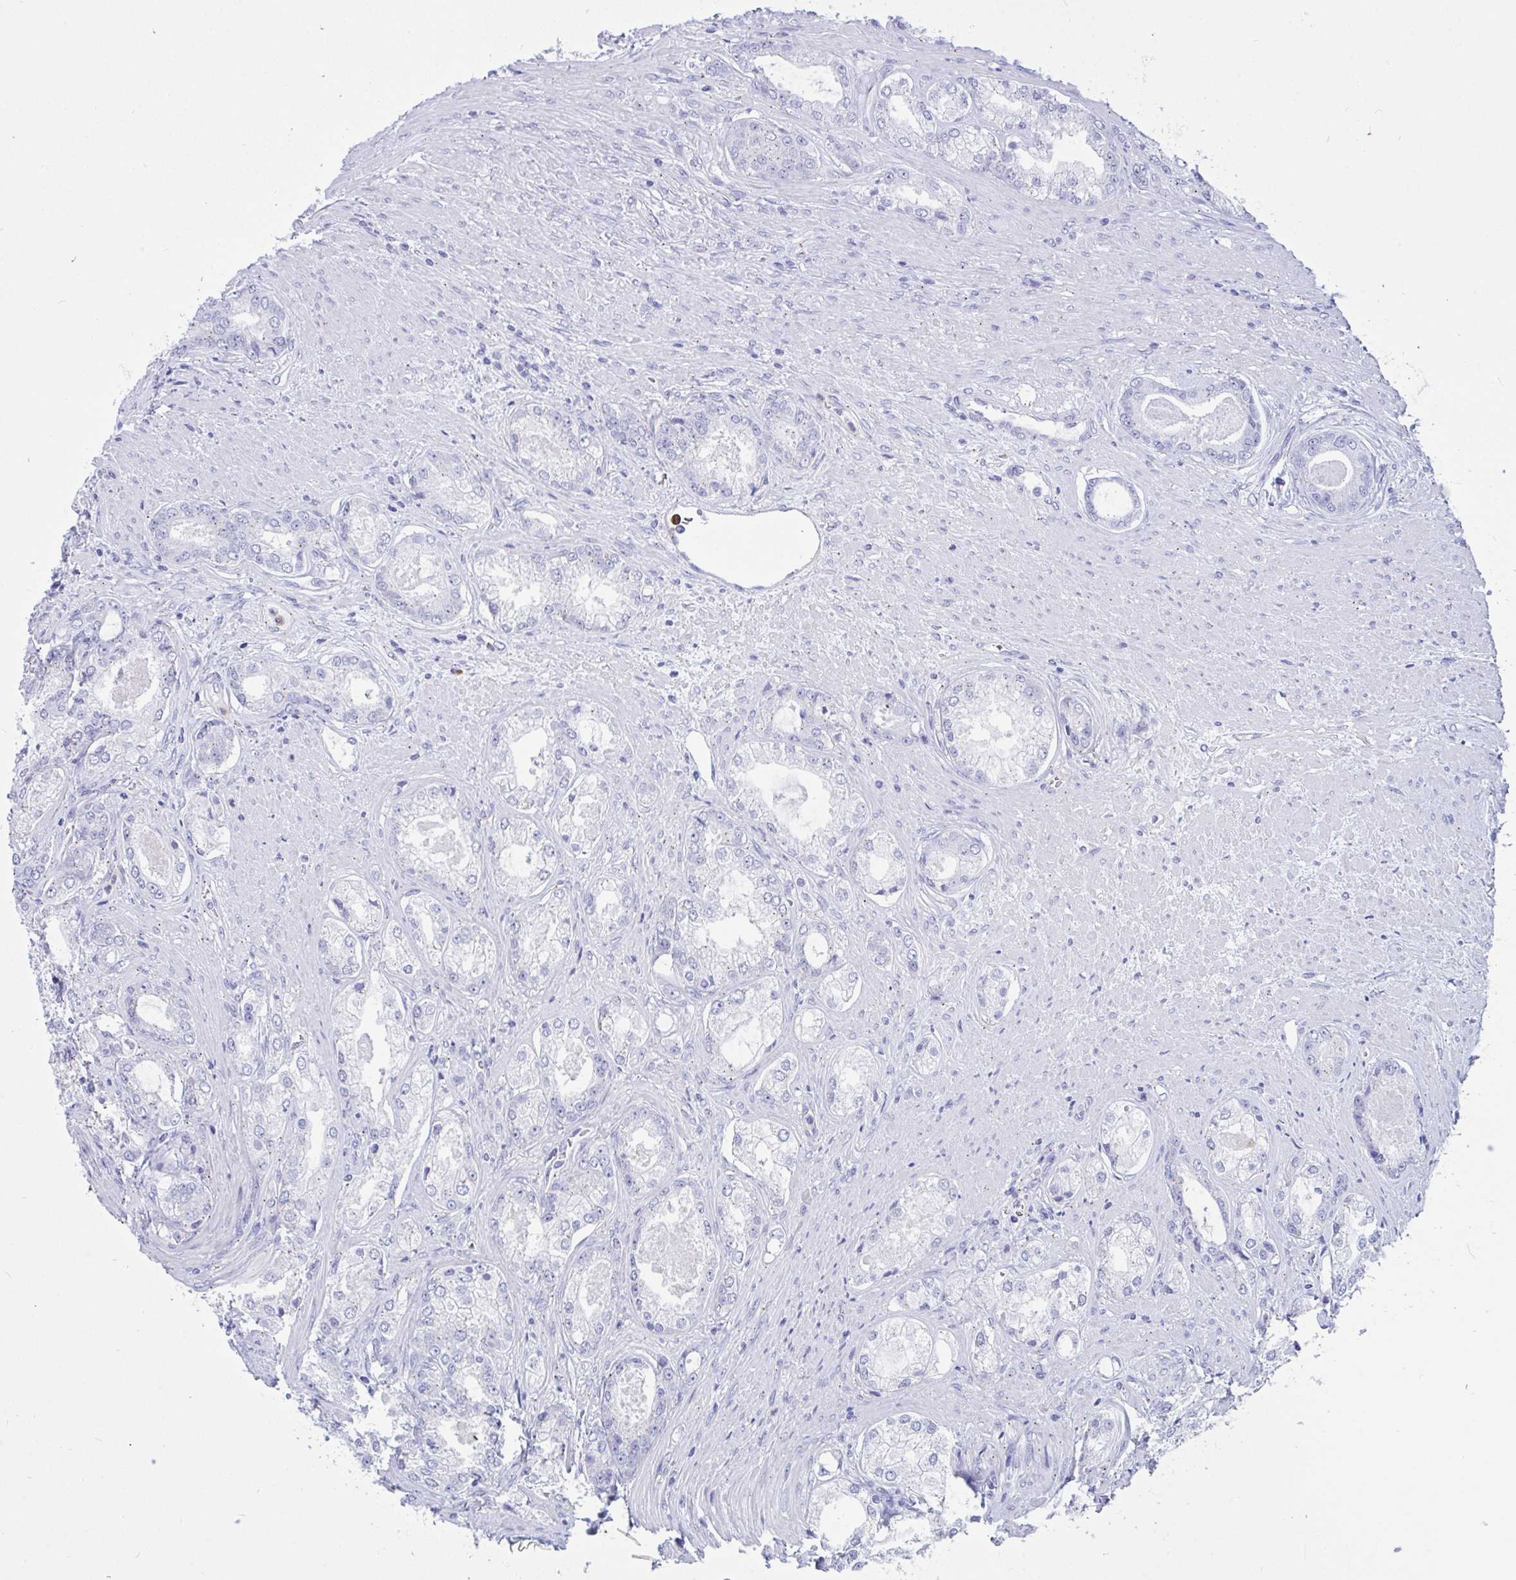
{"staining": {"intensity": "negative", "quantity": "none", "location": "none"}, "tissue": "prostate cancer", "cell_type": "Tumor cells", "image_type": "cancer", "snomed": [{"axis": "morphology", "description": "Adenocarcinoma, Low grade"}, {"axis": "topography", "description": "Prostate"}], "caption": "High magnification brightfield microscopy of prostate cancer (adenocarcinoma (low-grade)) stained with DAB (3,3'-diaminobenzidine) (brown) and counterstained with hematoxylin (blue): tumor cells show no significant positivity.", "gene": "RNASE3", "patient": {"sex": "male", "age": 68}}